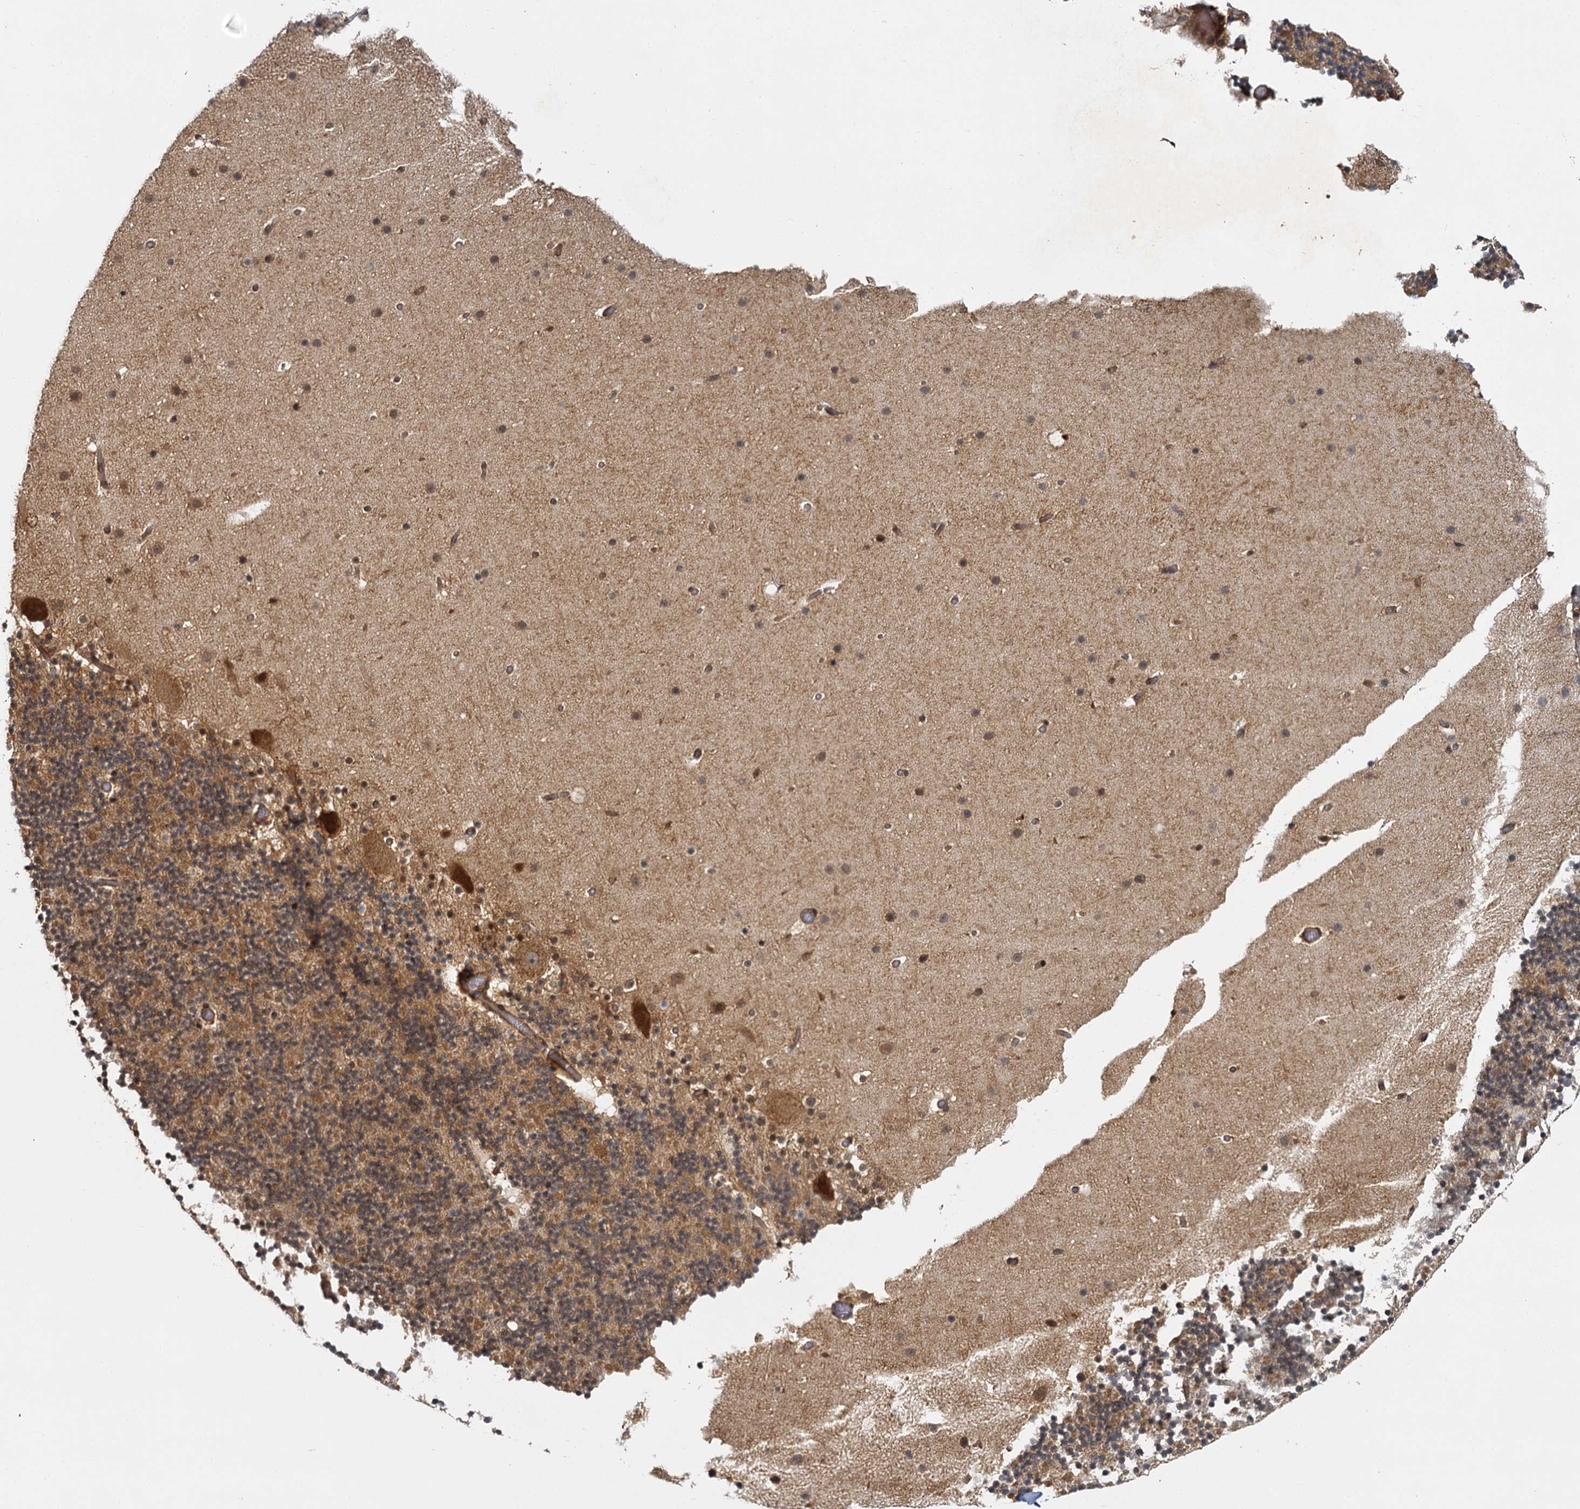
{"staining": {"intensity": "moderate", "quantity": "25%-75%", "location": "cytoplasmic/membranous,nuclear"}, "tissue": "cerebellum", "cell_type": "Cells in granular layer", "image_type": "normal", "snomed": [{"axis": "morphology", "description": "Normal tissue, NOS"}, {"axis": "topography", "description": "Cerebellum"}], "caption": "Approximately 25%-75% of cells in granular layer in benign cerebellum display moderate cytoplasmic/membranous,nuclear protein positivity as visualized by brown immunohistochemical staining.", "gene": "ZNF549", "patient": {"sex": "male", "age": 57}}